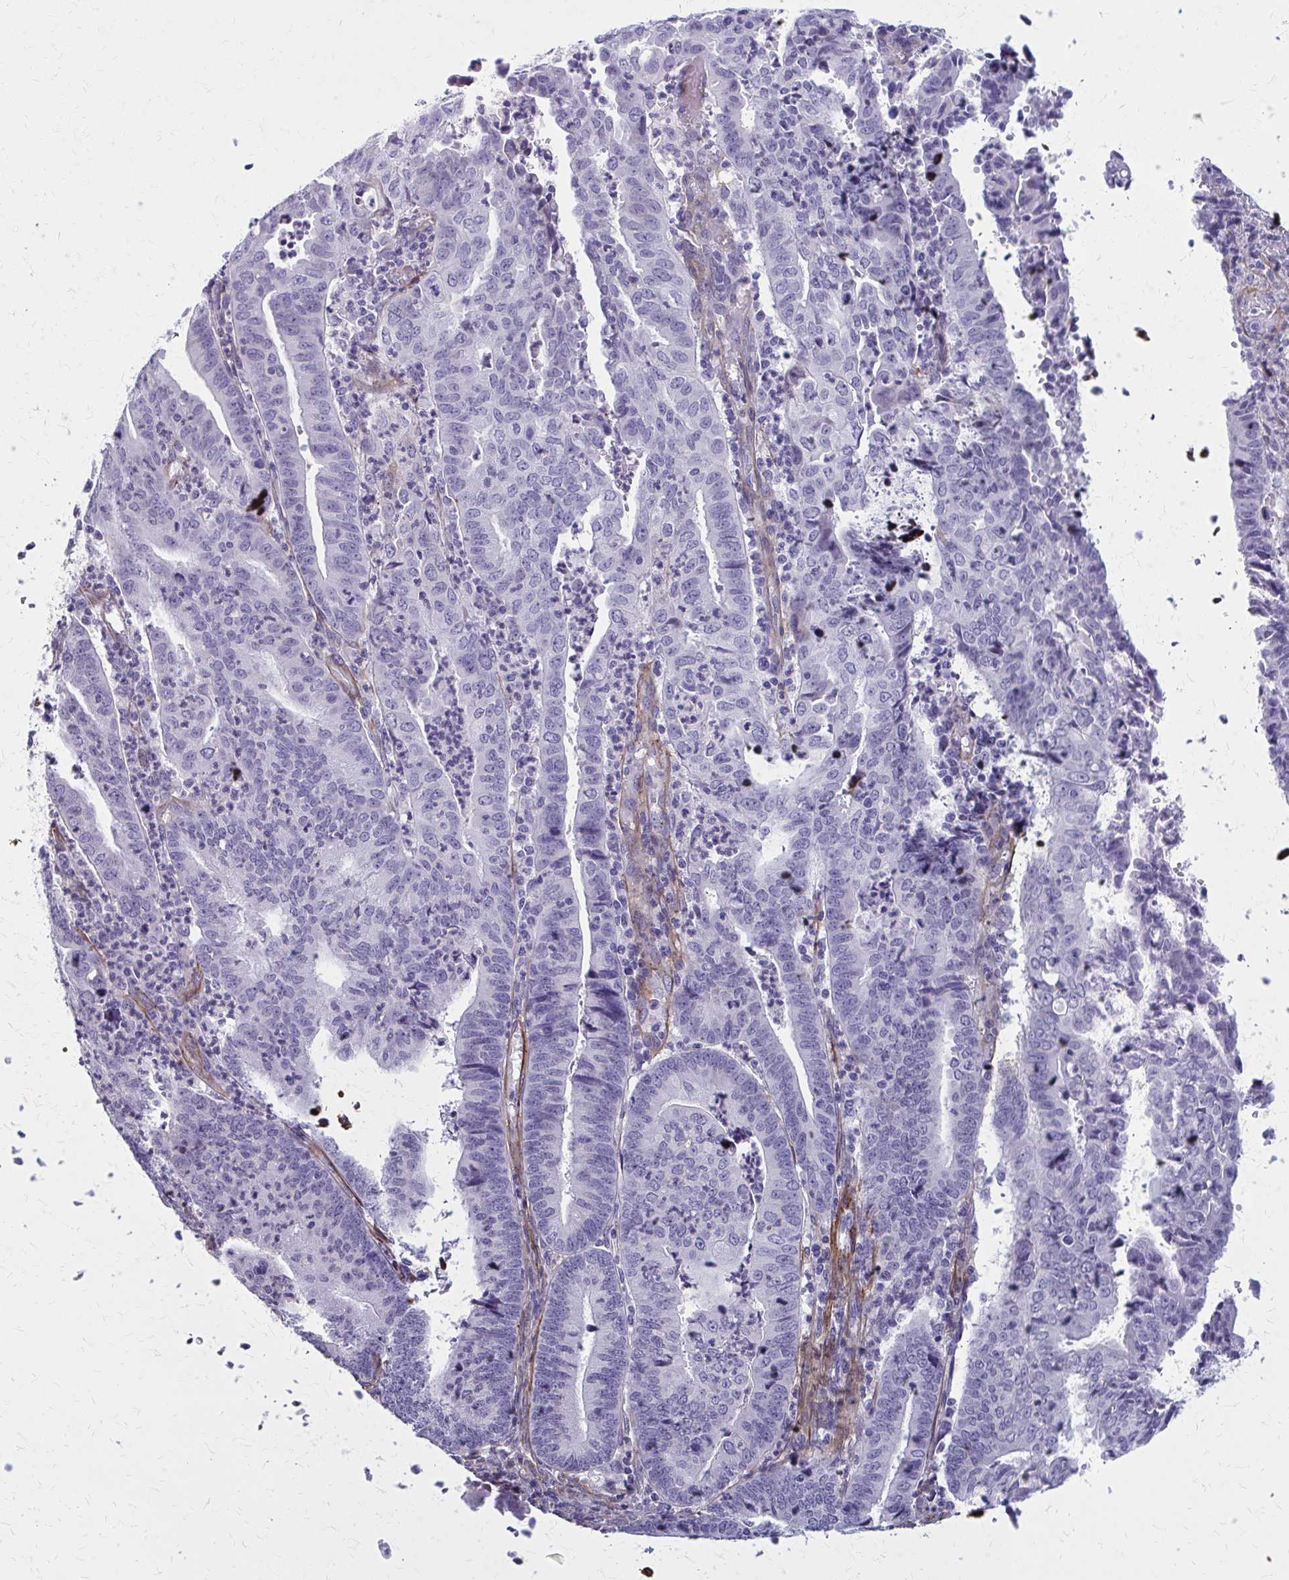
{"staining": {"intensity": "negative", "quantity": "none", "location": "none"}, "tissue": "endometrial cancer", "cell_type": "Tumor cells", "image_type": "cancer", "snomed": [{"axis": "morphology", "description": "Adenocarcinoma, NOS"}, {"axis": "topography", "description": "Endometrium"}], "caption": "Protein analysis of endometrial cancer reveals no significant positivity in tumor cells.", "gene": "AKAP12", "patient": {"sex": "female", "age": 60}}